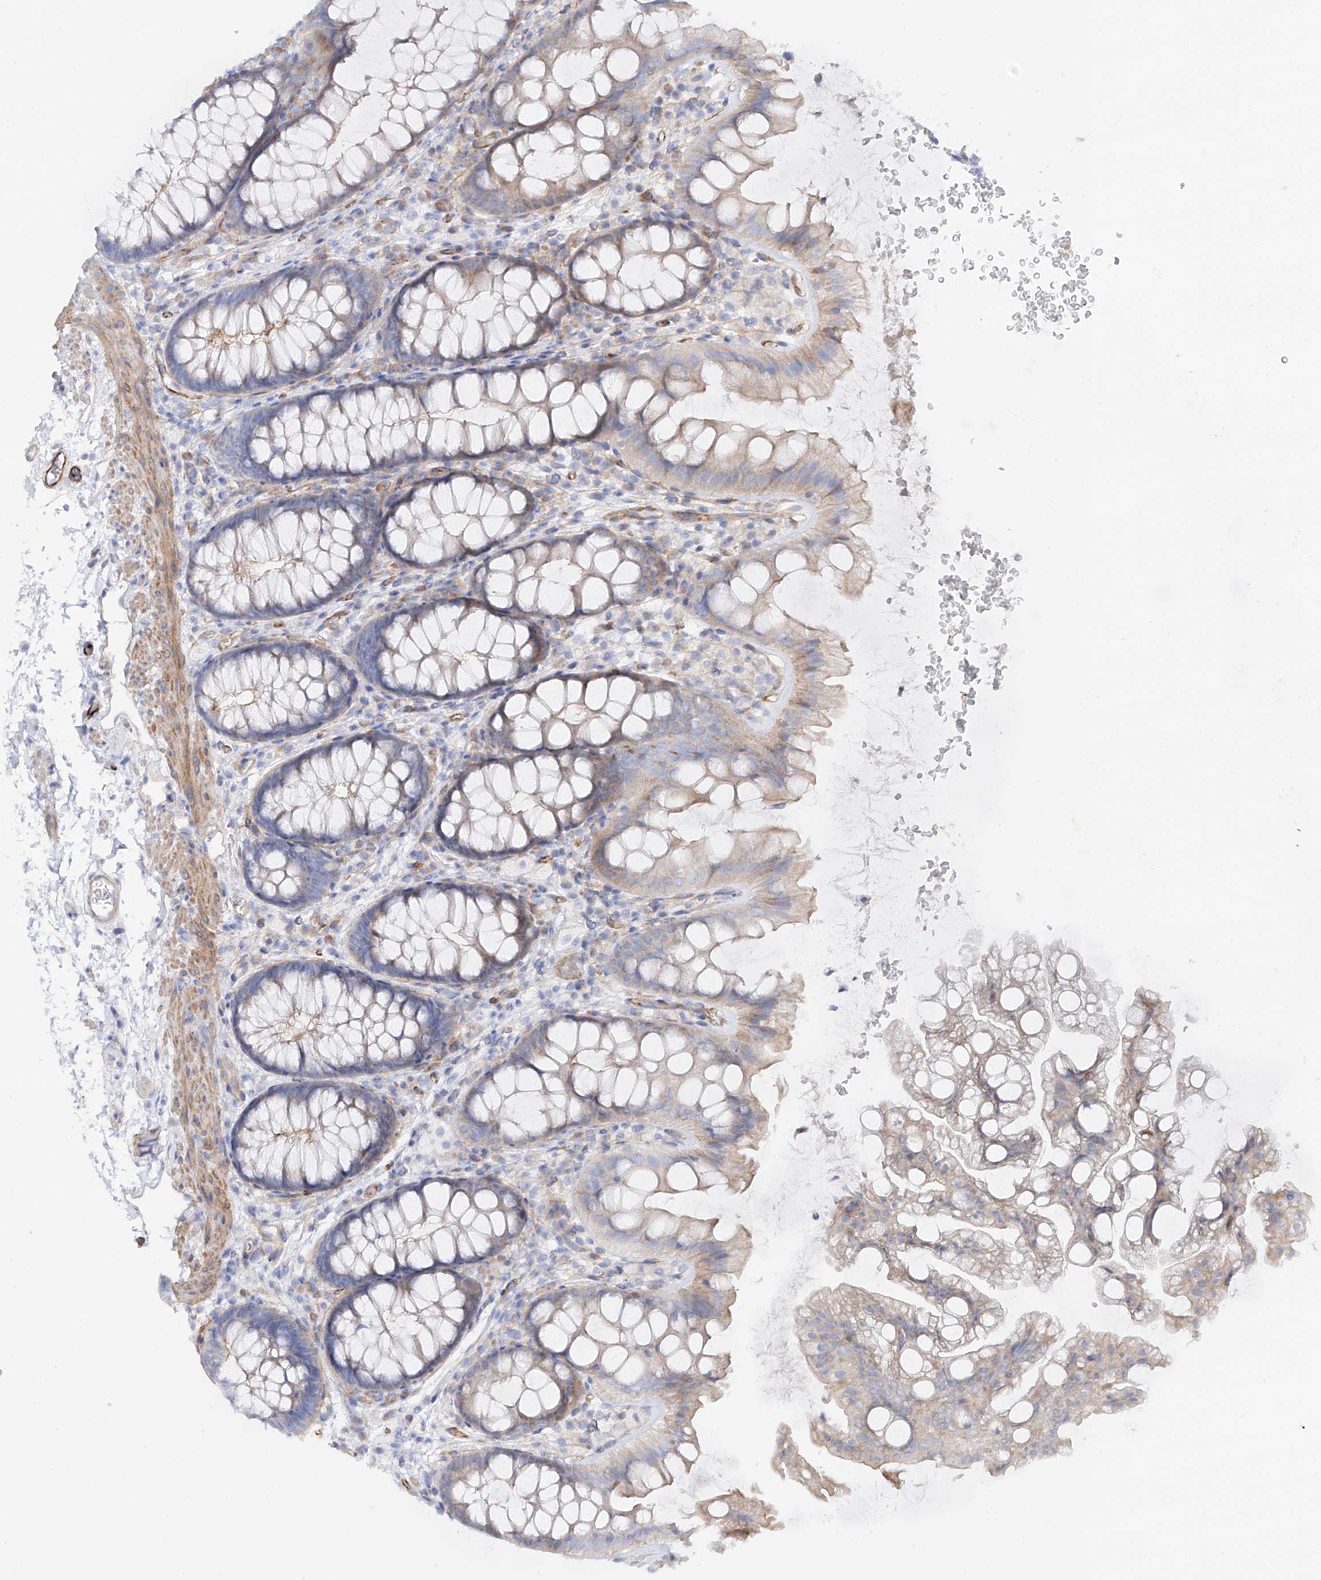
{"staining": {"intensity": "strong", "quantity": "25%-75%", "location": "cytoplasmic/membranous"}, "tissue": "colon", "cell_type": "Endothelial cells", "image_type": "normal", "snomed": [{"axis": "morphology", "description": "Normal tissue, NOS"}, {"axis": "topography", "description": "Colon"}], "caption": "Immunohistochemical staining of benign human colon displays 25%-75% levels of strong cytoplasmic/membranous protein staining in approximately 25%-75% of endothelial cells. (DAB (3,3'-diaminobenzidine) = brown stain, brightfield microscopy at high magnification).", "gene": "LCA5", "patient": {"sex": "female", "age": 62}}